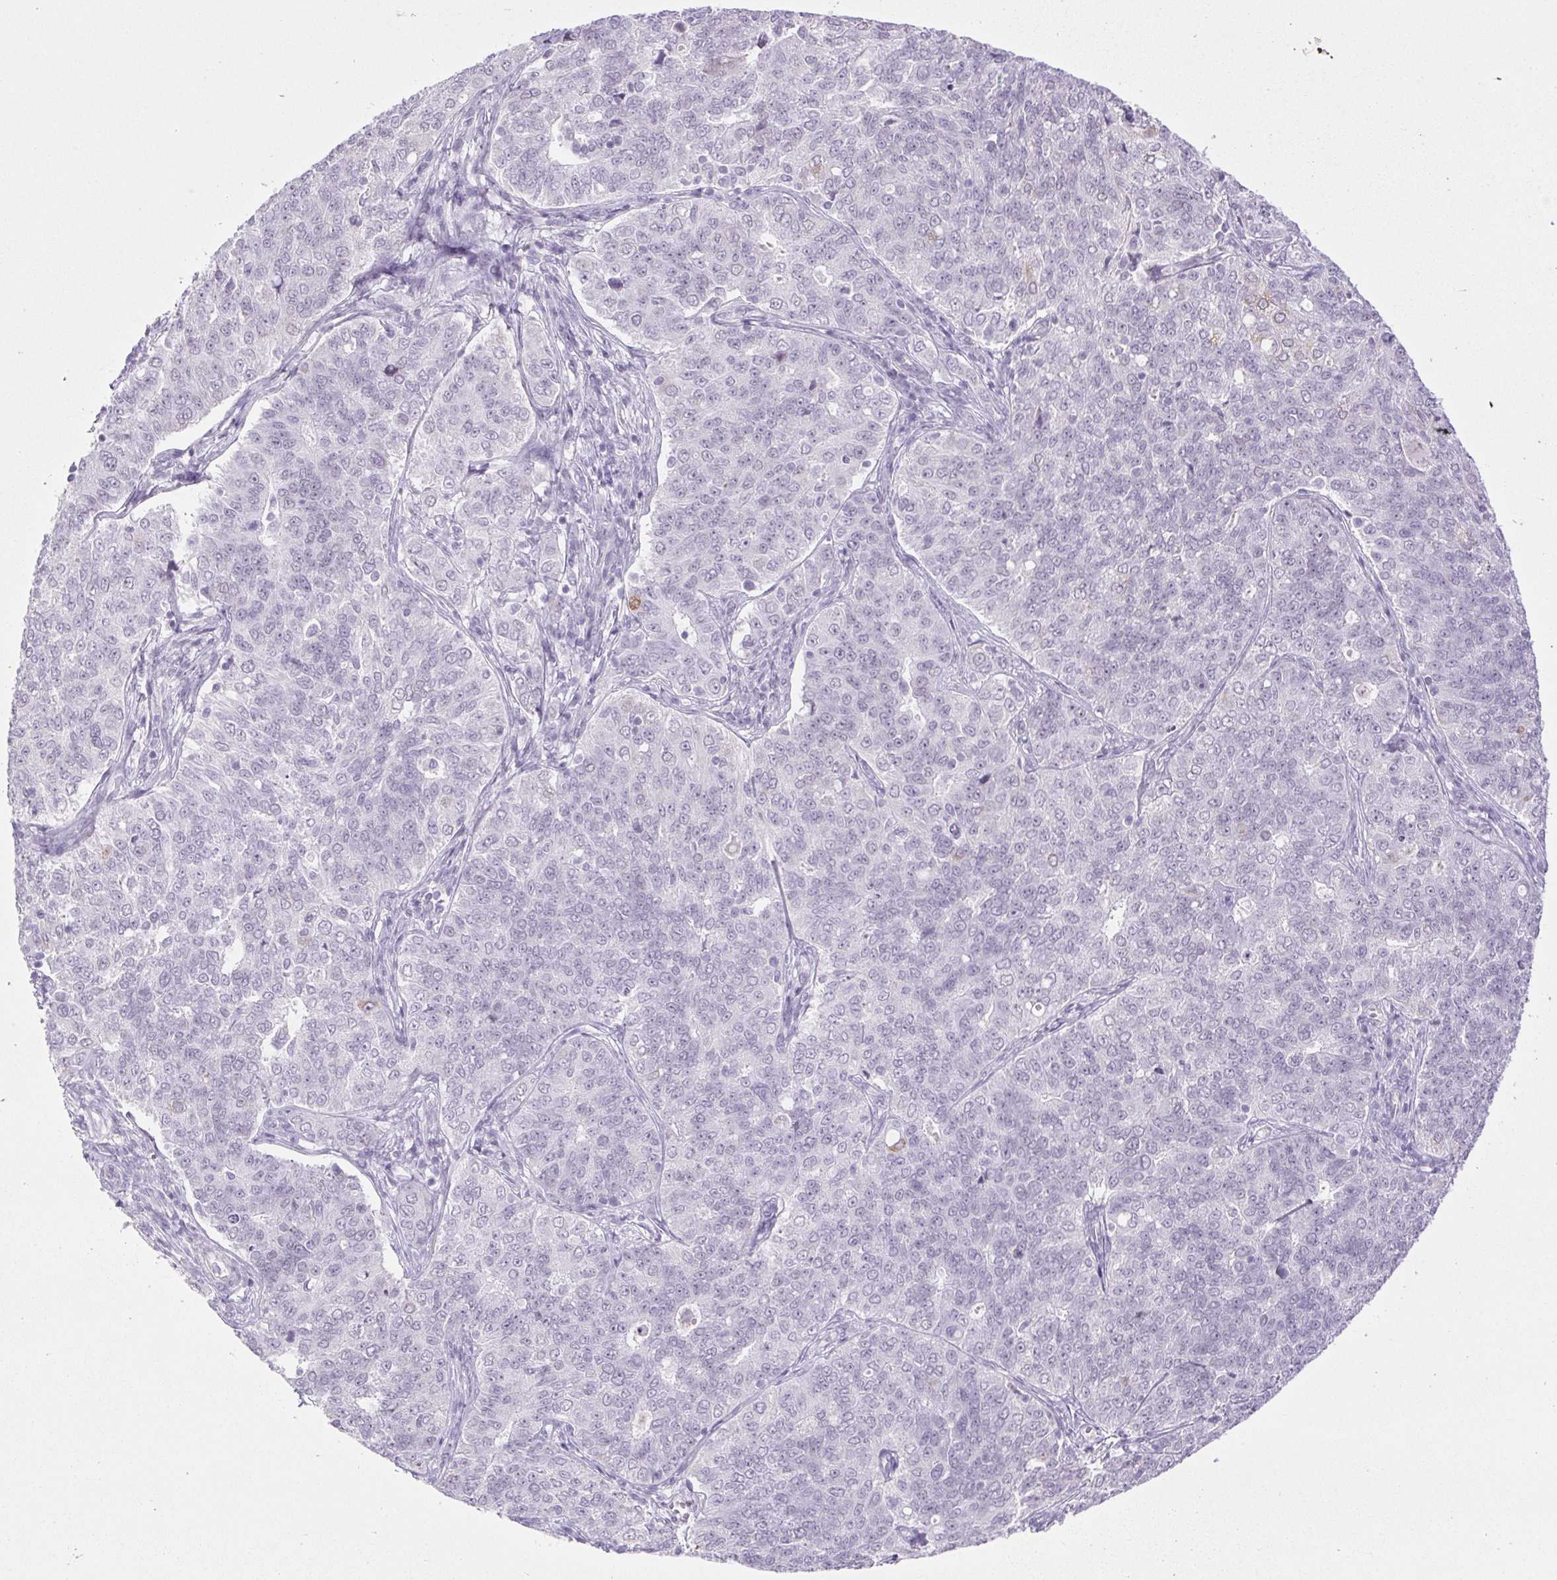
{"staining": {"intensity": "negative", "quantity": "none", "location": "none"}, "tissue": "endometrial cancer", "cell_type": "Tumor cells", "image_type": "cancer", "snomed": [{"axis": "morphology", "description": "Adenocarcinoma, NOS"}, {"axis": "topography", "description": "Endometrium"}], "caption": "Human adenocarcinoma (endometrial) stained for a protein using immunohistochemistry shows no positivity in tumor cells.", "gene": "BCAS1", "patient": {"sex": "female", "age": 43}}